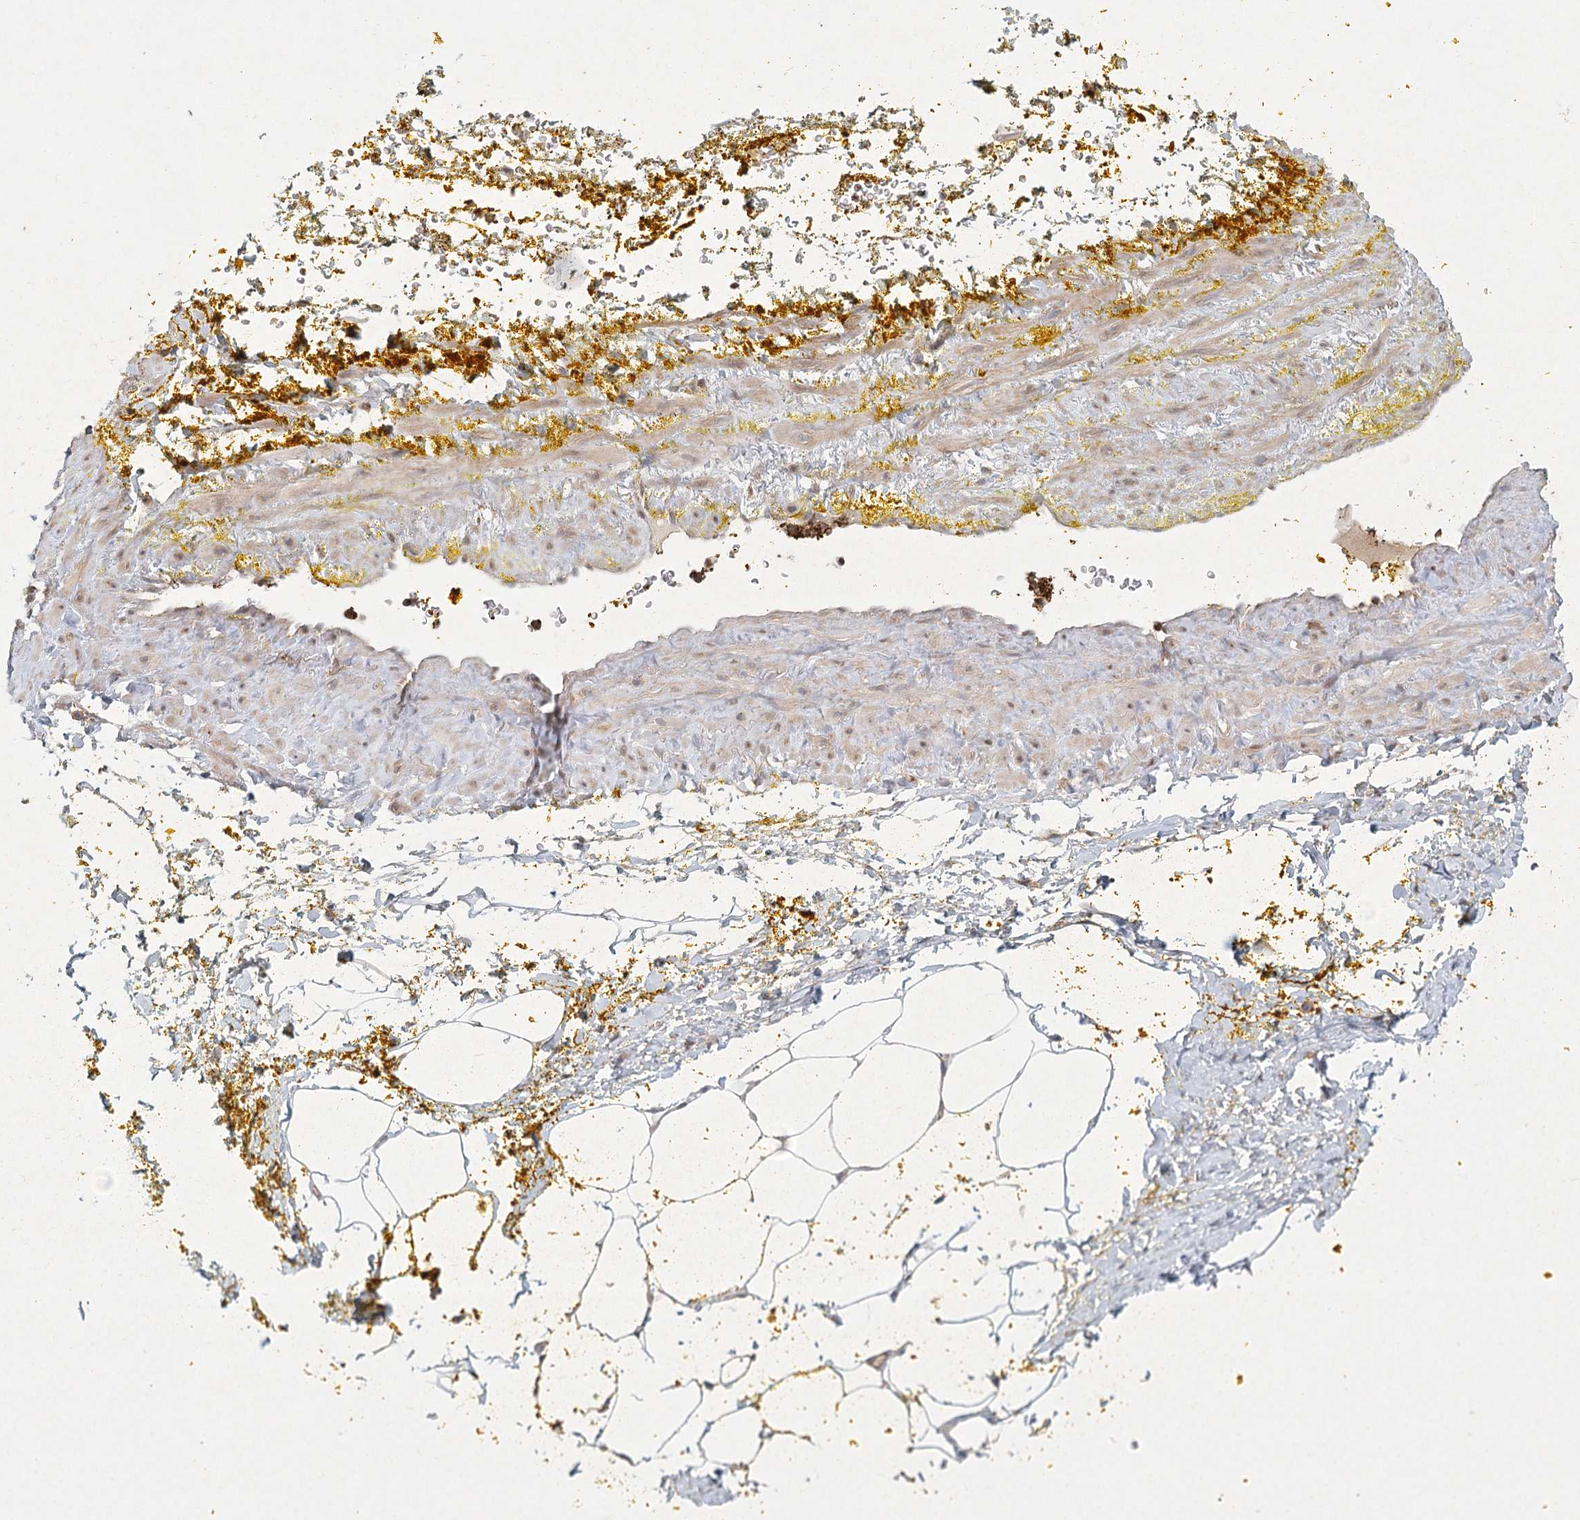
{"staining": {"intensity": "negative", "quantity": "none", "location": "none"}, "tissue": "adipose tissue", "cell_type": "Adipocytes", "image_type": "normal", "snomed": [{"axis": "morphology", "description": "Normal tissue, NOS"}, {"axis": "morphology", "description": "Adenocarcinoma, Low grade"}, {"axis": "topography", "description": "Prostate"}, {"axis": "topography", "description": "Peripheral nerve tissue"}], "caption": "Immunohistochemistry of normal human adipose tissue demonstrates no positivity in adipocytes. (DAB immunohistochemistry (IHC) with hematoxylin counter stain).", "gene": "MEPE", "patient": {"sex": "male", "age": 63}}